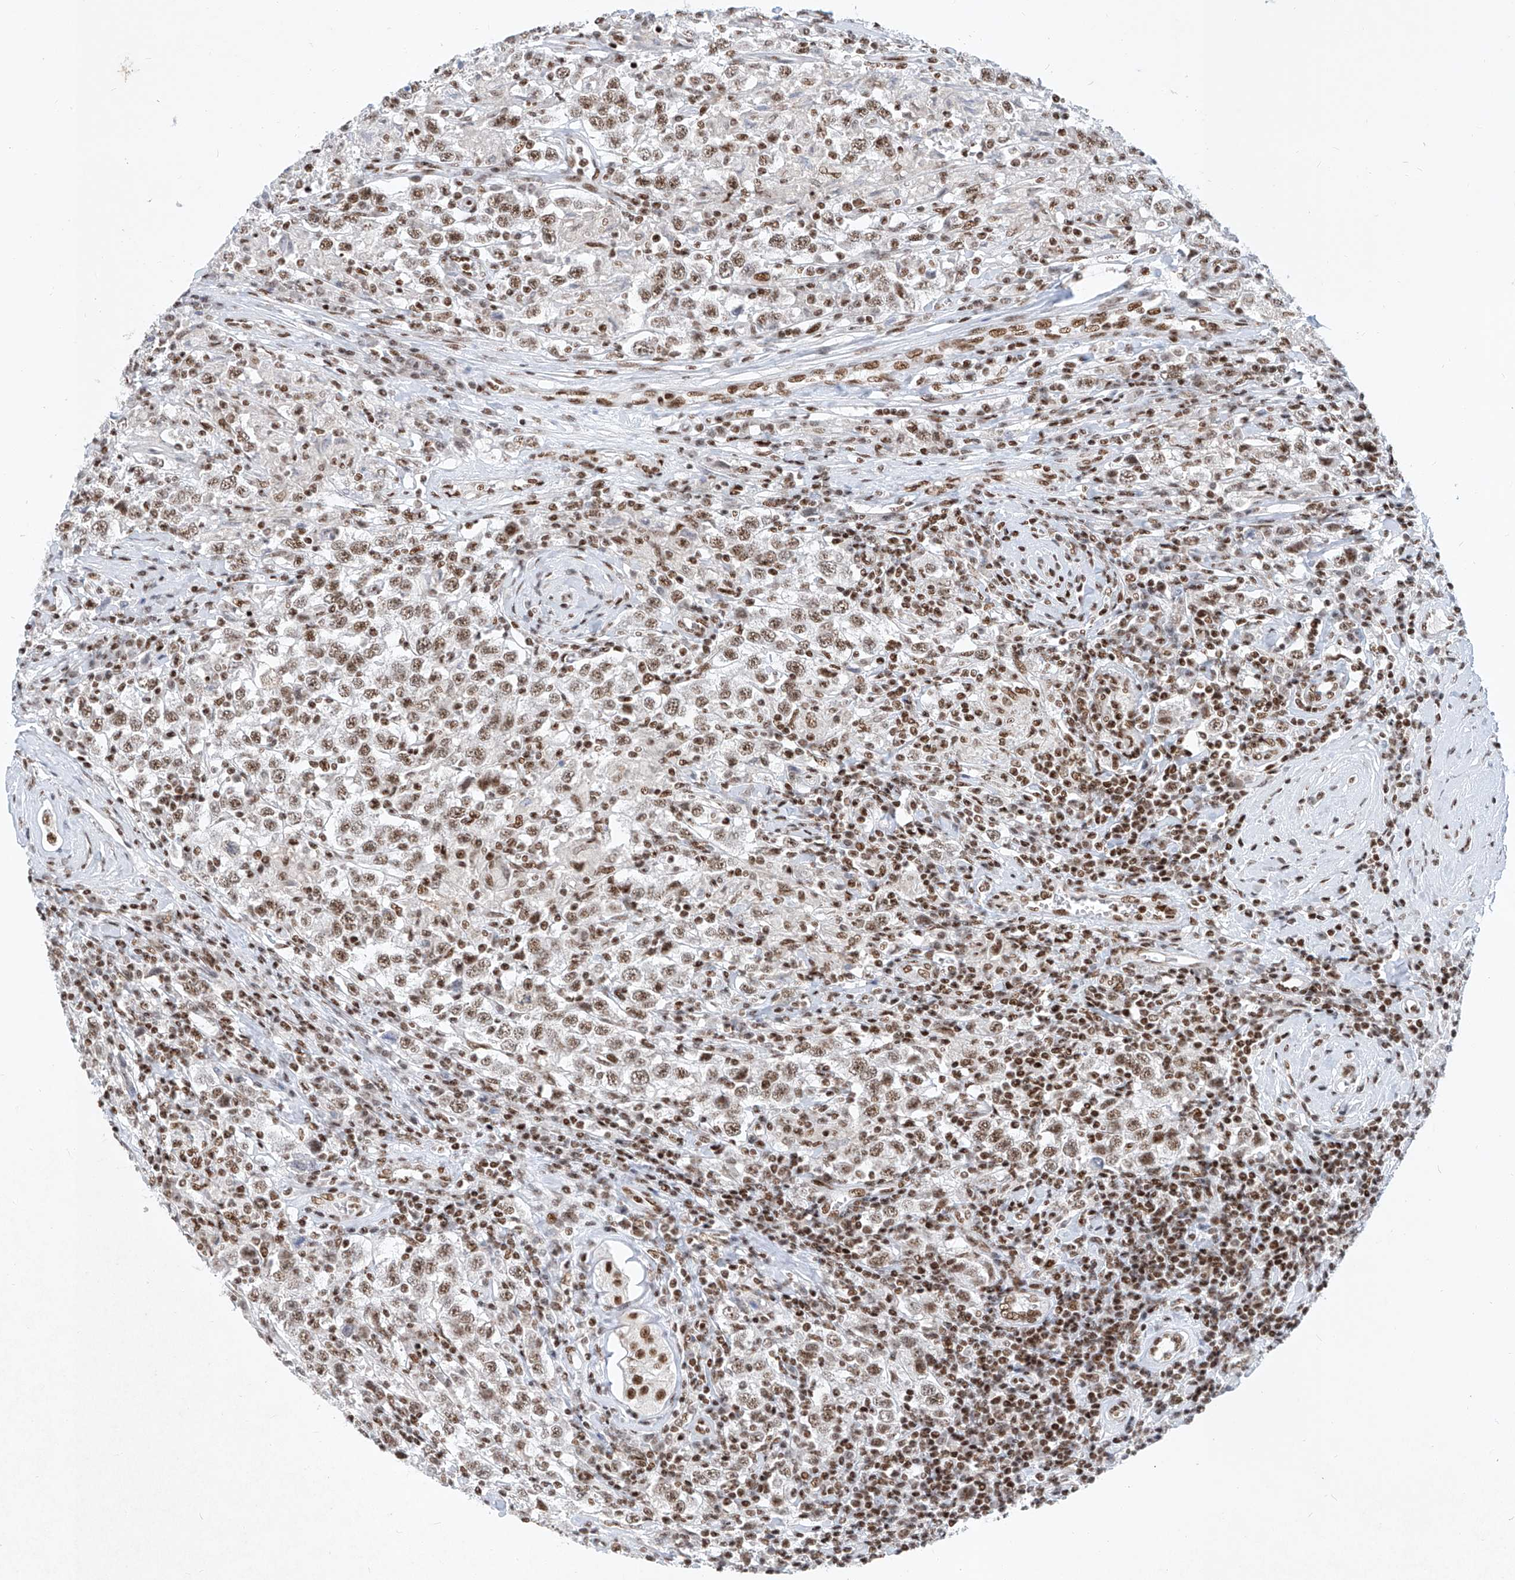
{"staining": {"intensity": "moderate", "quantity": ">75%", "location": "nuclear"}, "tissue": "testis cancer", "cell_type": "Tumor cells", "image_type": "cancer", "snomed": [{"axis": "morphology", "description": "Seminoma, NOS"}, {"axis": "topography", "description": "Testis"}], "caption": "Testis seminoma stained for a protein reveals moderate nuclear positivity in tumor cells.", "gene": "TAF4", "patient": {"sex": "male", "age": 41}}